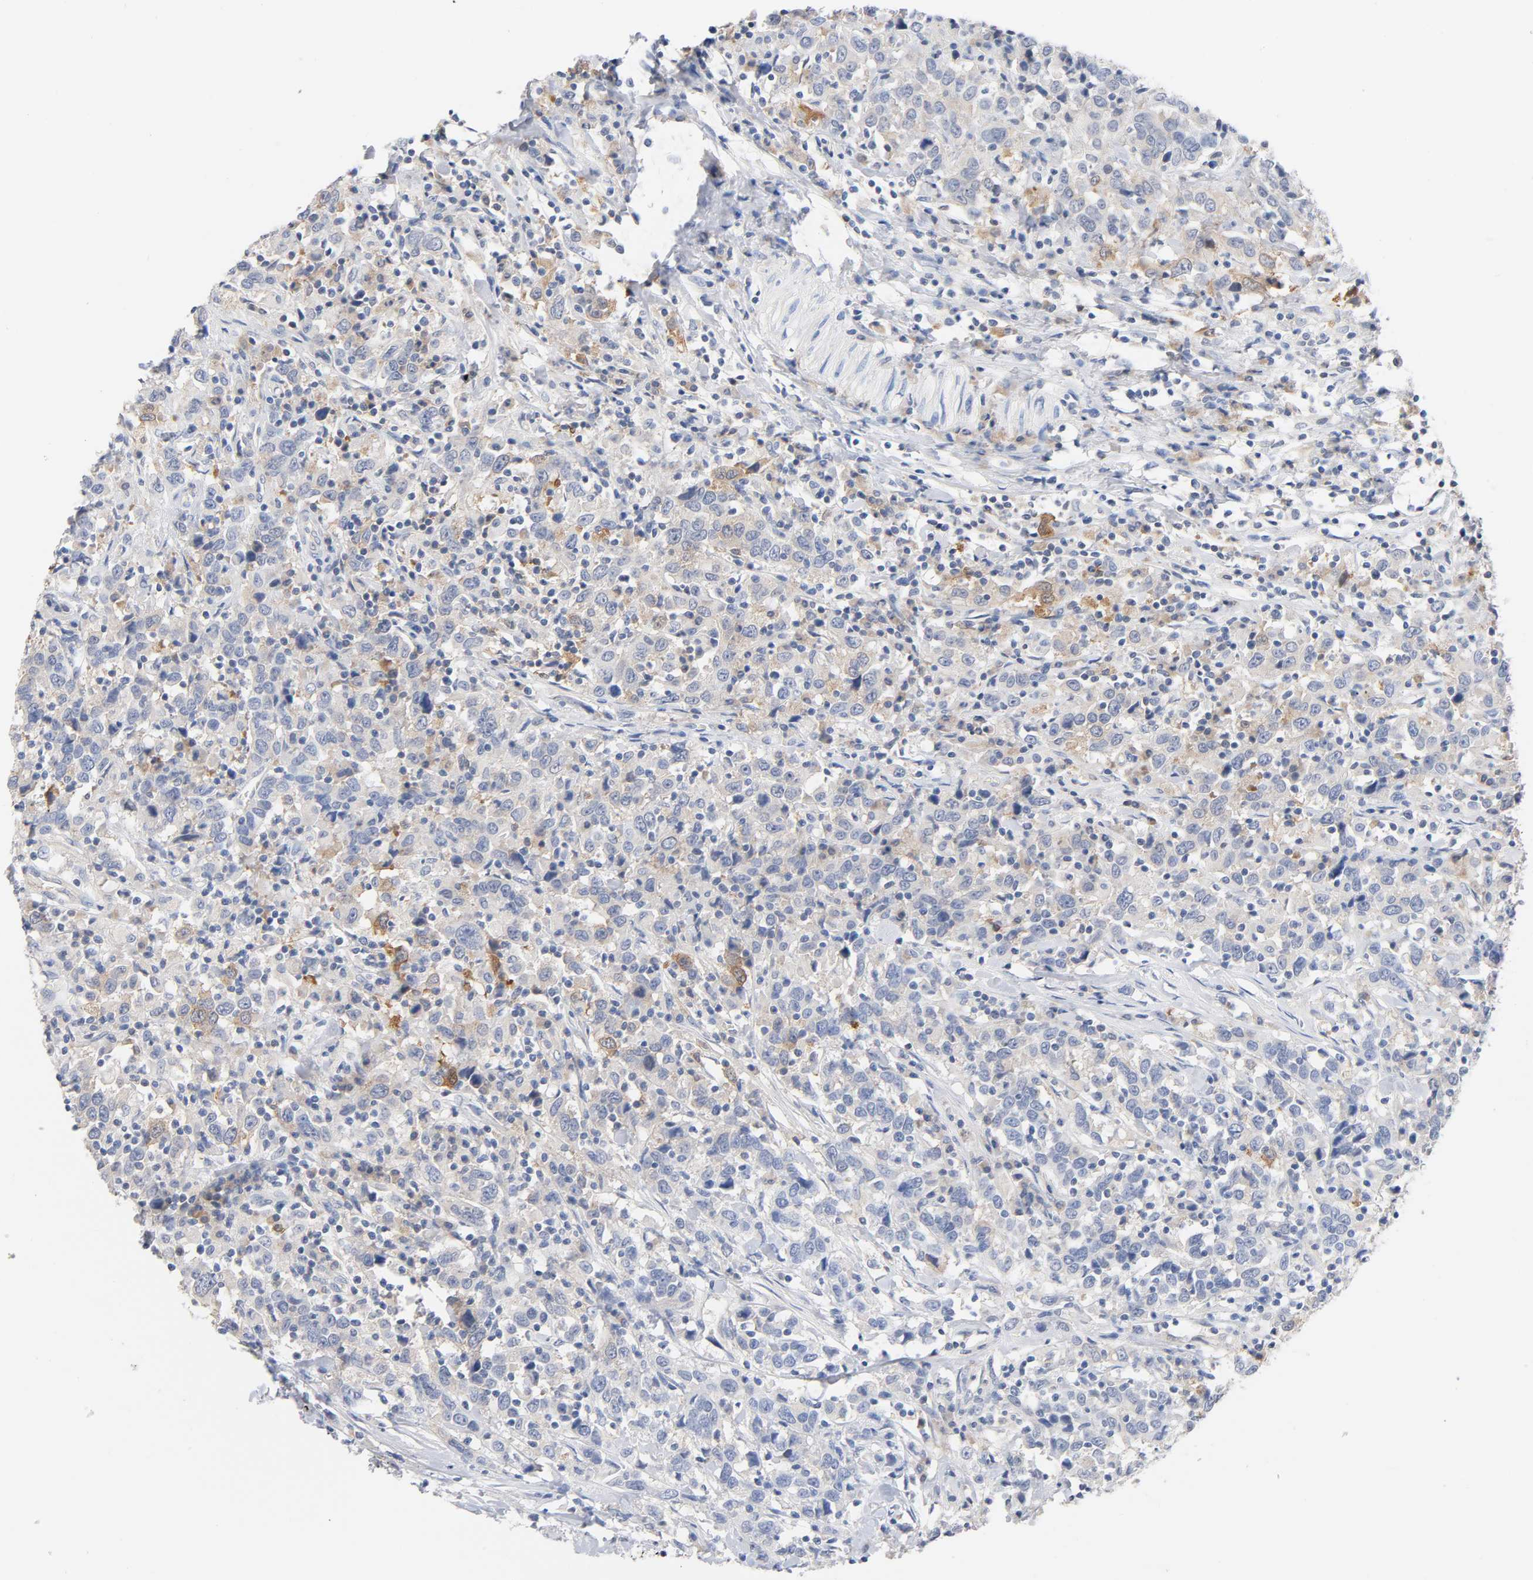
{"staining": {"intensity": "moderate", "quantity": "<25%", "location": "cytoplasmic/membranous"}, "tissue": "urothelial cancer", "cell_type": "Tumor cells", "image_type": "cancer", "snomed": [{"axis": "morphology", "description": "Urothelial carcinoma, High grade"}, {"axis": "topography", "description": "Urinary bladder"}], "caption": "Protein staining shows moderate cytoplasmic/membranous staining in approximately <25% of tumor cells in urothelial cancer. The staining was performed using DAB to visualize the protein expression in brown, while the nuclei were stained in blue with hematoxylin (Magnification: 20x).", "gene": "MALT1", "patient": {"sex": "male", "age": 61}}